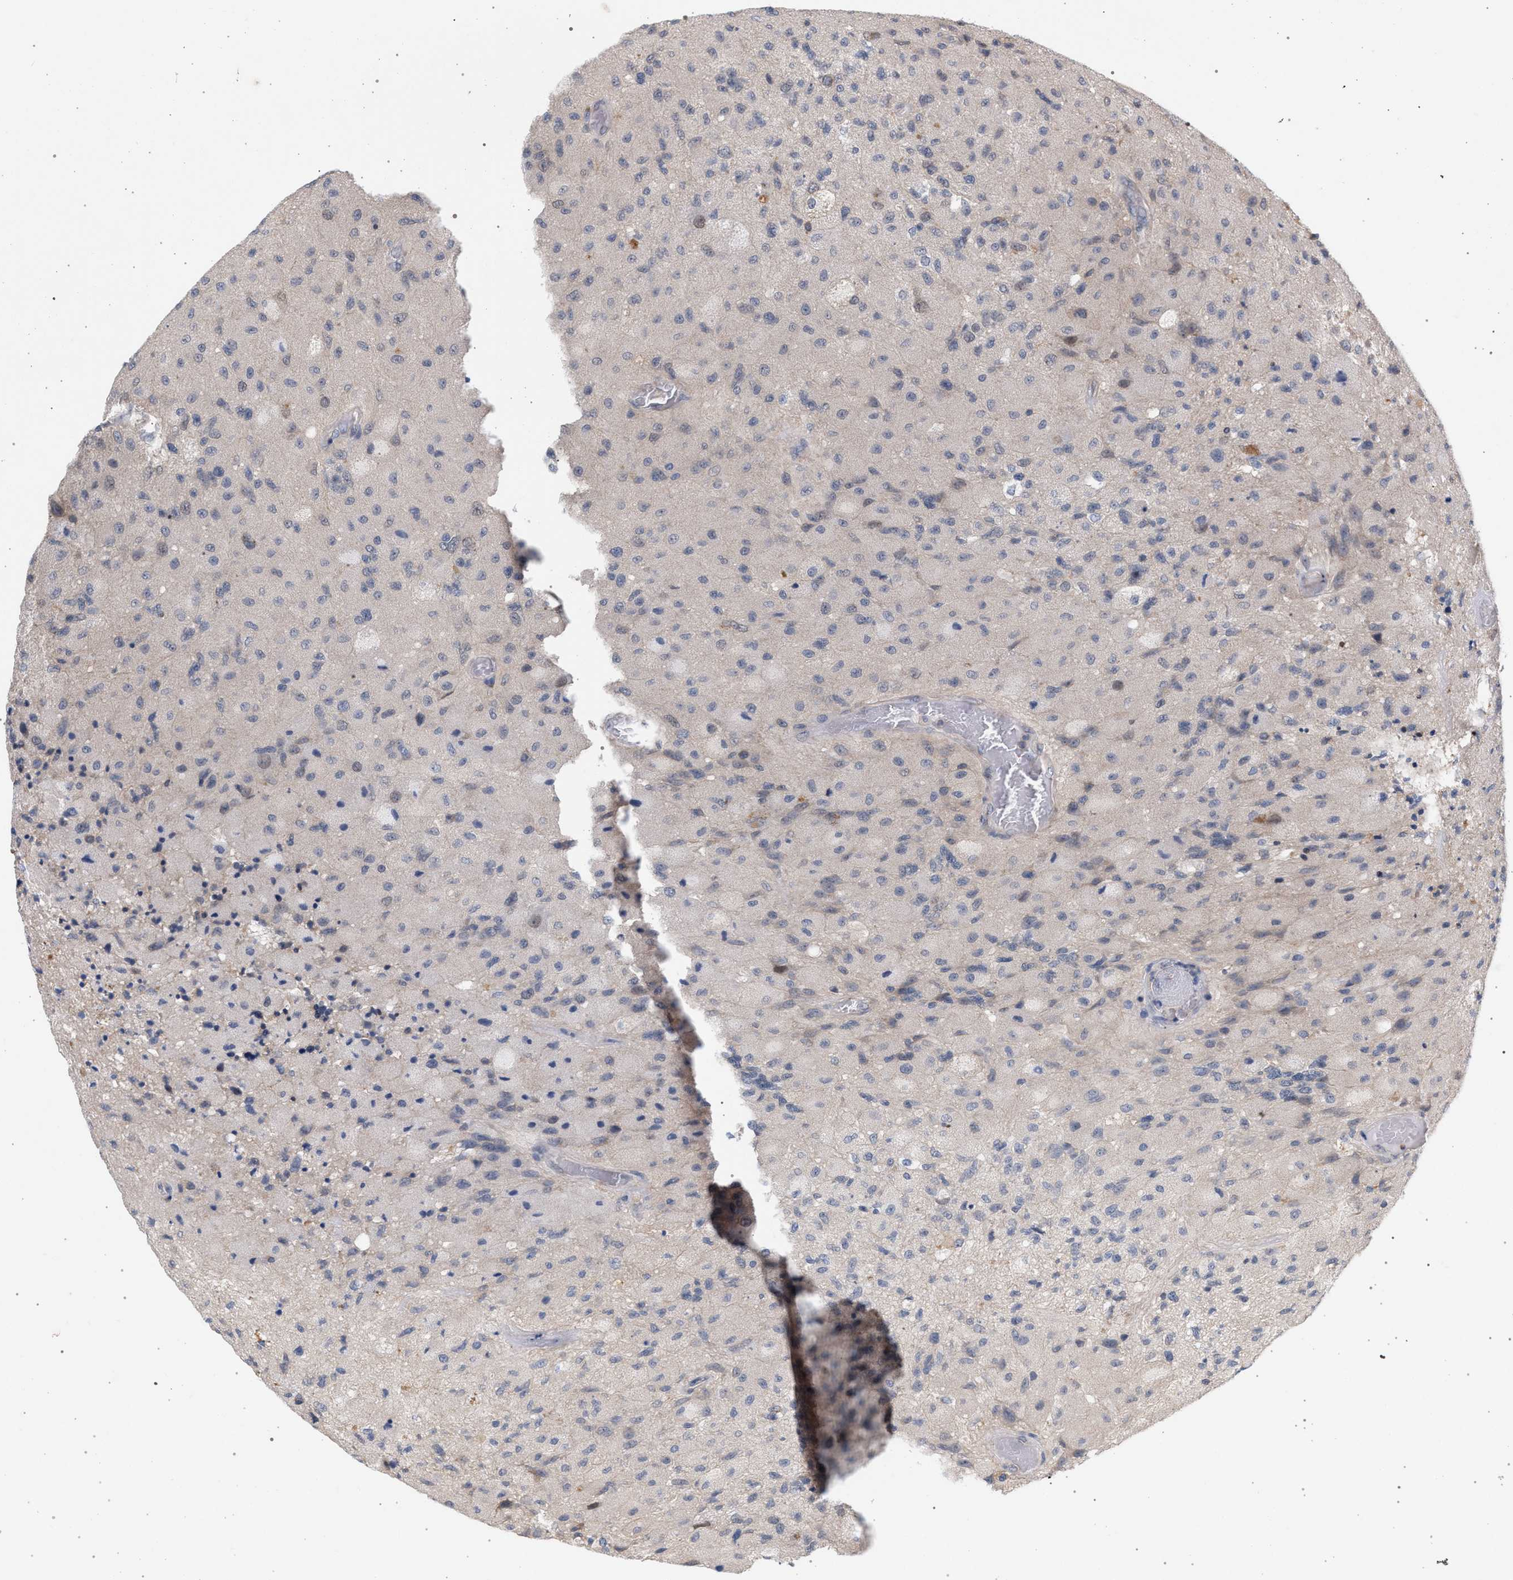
{"staining": {"intensity": "negative", "quantity": "none", "location": "none"}, "tissue": "glioma", "cell_type": "Tumor cells", "image_type": "cancer", "snomed": [{"axis": "morphology", "description": "Normal tissue, NOS"}, {"axis": "morphology", "description": "Glioma, malignant, High grade"}, {"axis": "topography", "description": "Cerebral cortex"}], "caption": "Tumor cells show no significant expression in glioma. The staining was performed using DAB to visualize the protein expression in brown, while the nuclei were stained in blue with hematoxylin (Magnification: 20x).", "gene": "ARPC5L", "patient": {"sex": "male", "age": 77}}